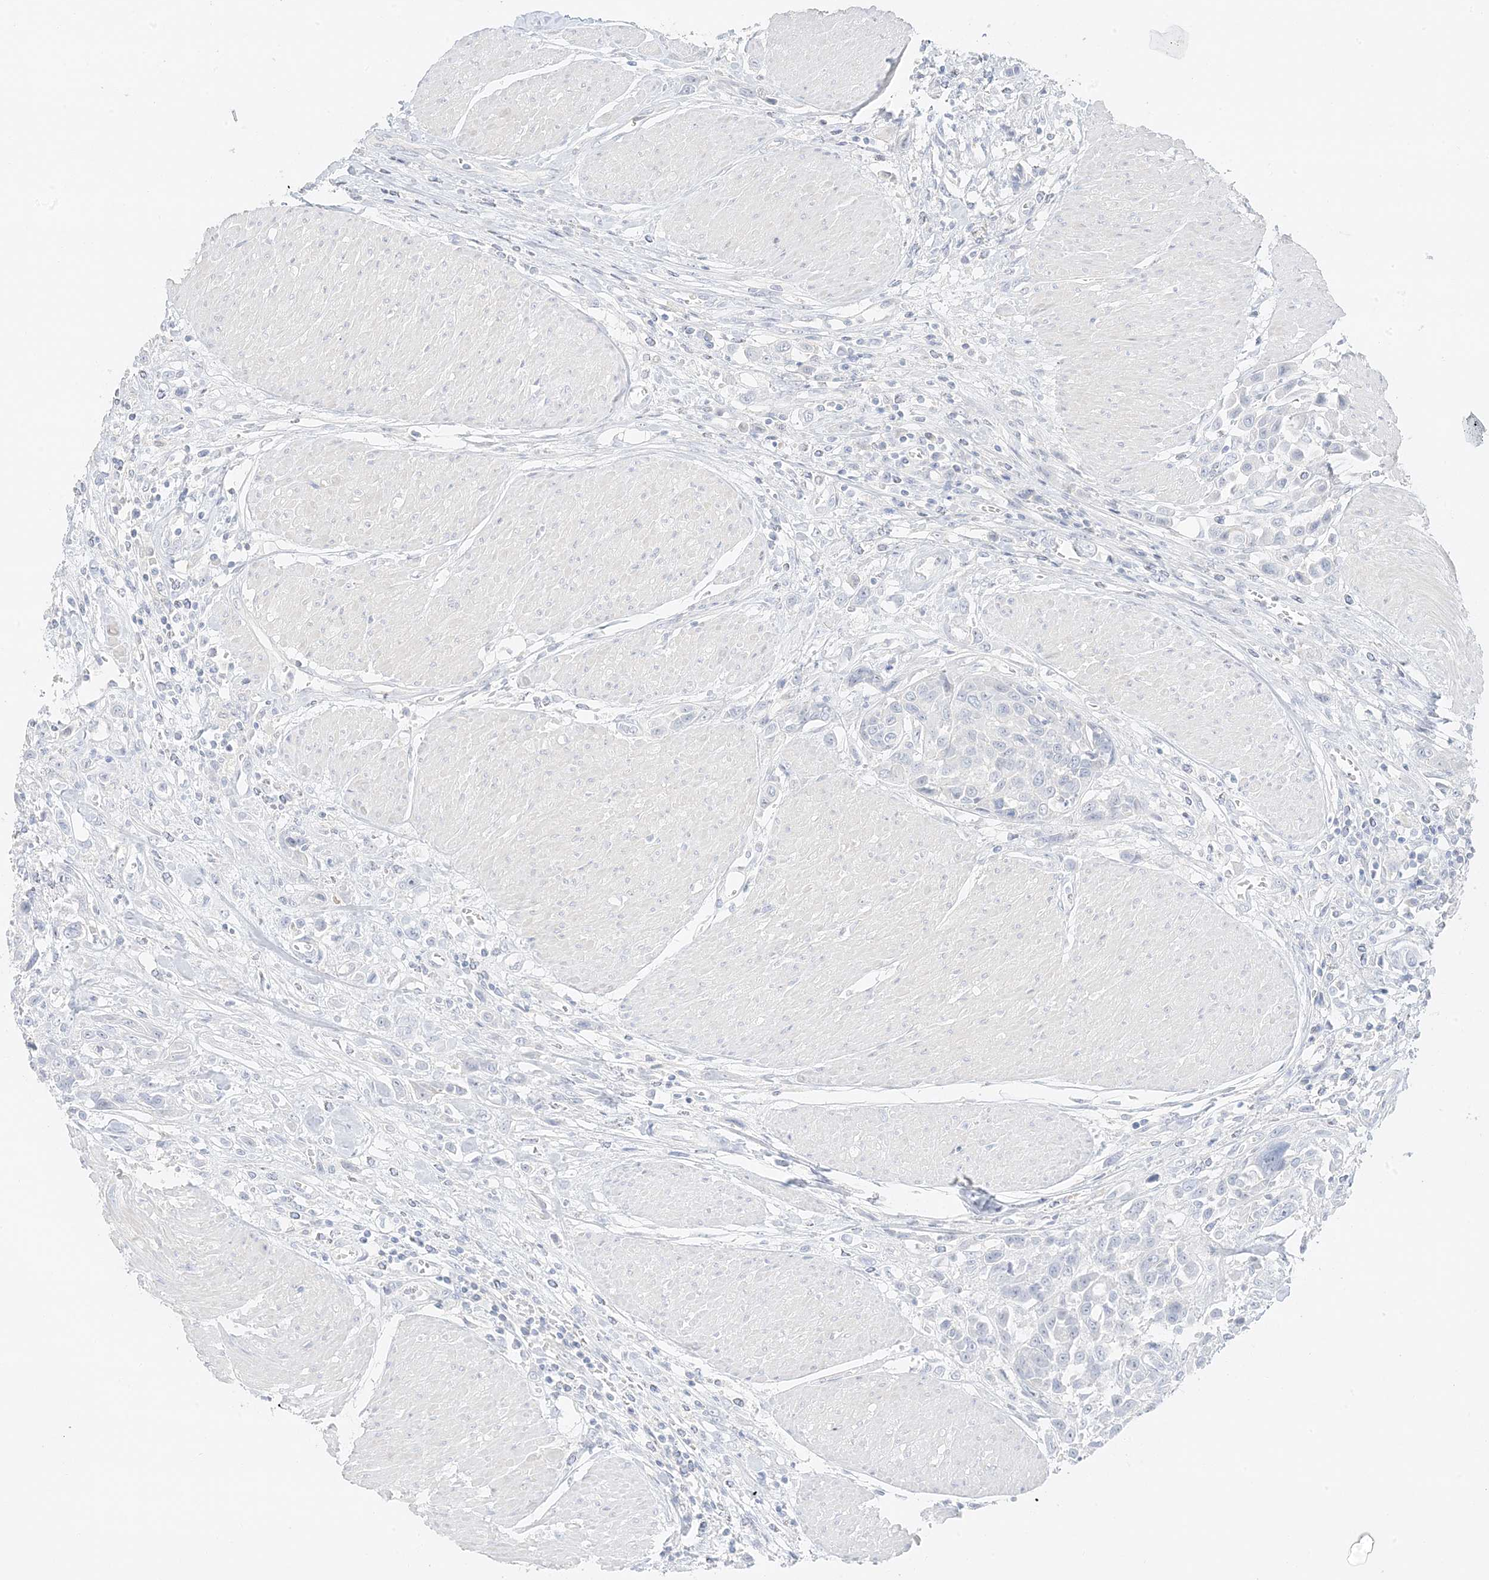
{"staining": {"intensity": "negative", "quantity": "none", "location": "none"}, "tissue": "urothelial cancer", "cell_type": "Tumor cells", "image_type": "cancer", "snomed": [{"axis": "morphology", "description": "Urothelial carcinoma, High grade"}, {"axis": "topography", "description": "Urinary bladder"}], "caption": "Urothelial cancer stained for a protein using IHC displays no staining tumor cells.", "gene": "ZBTB41", "patient": {"sex": "male", "age": 50}}